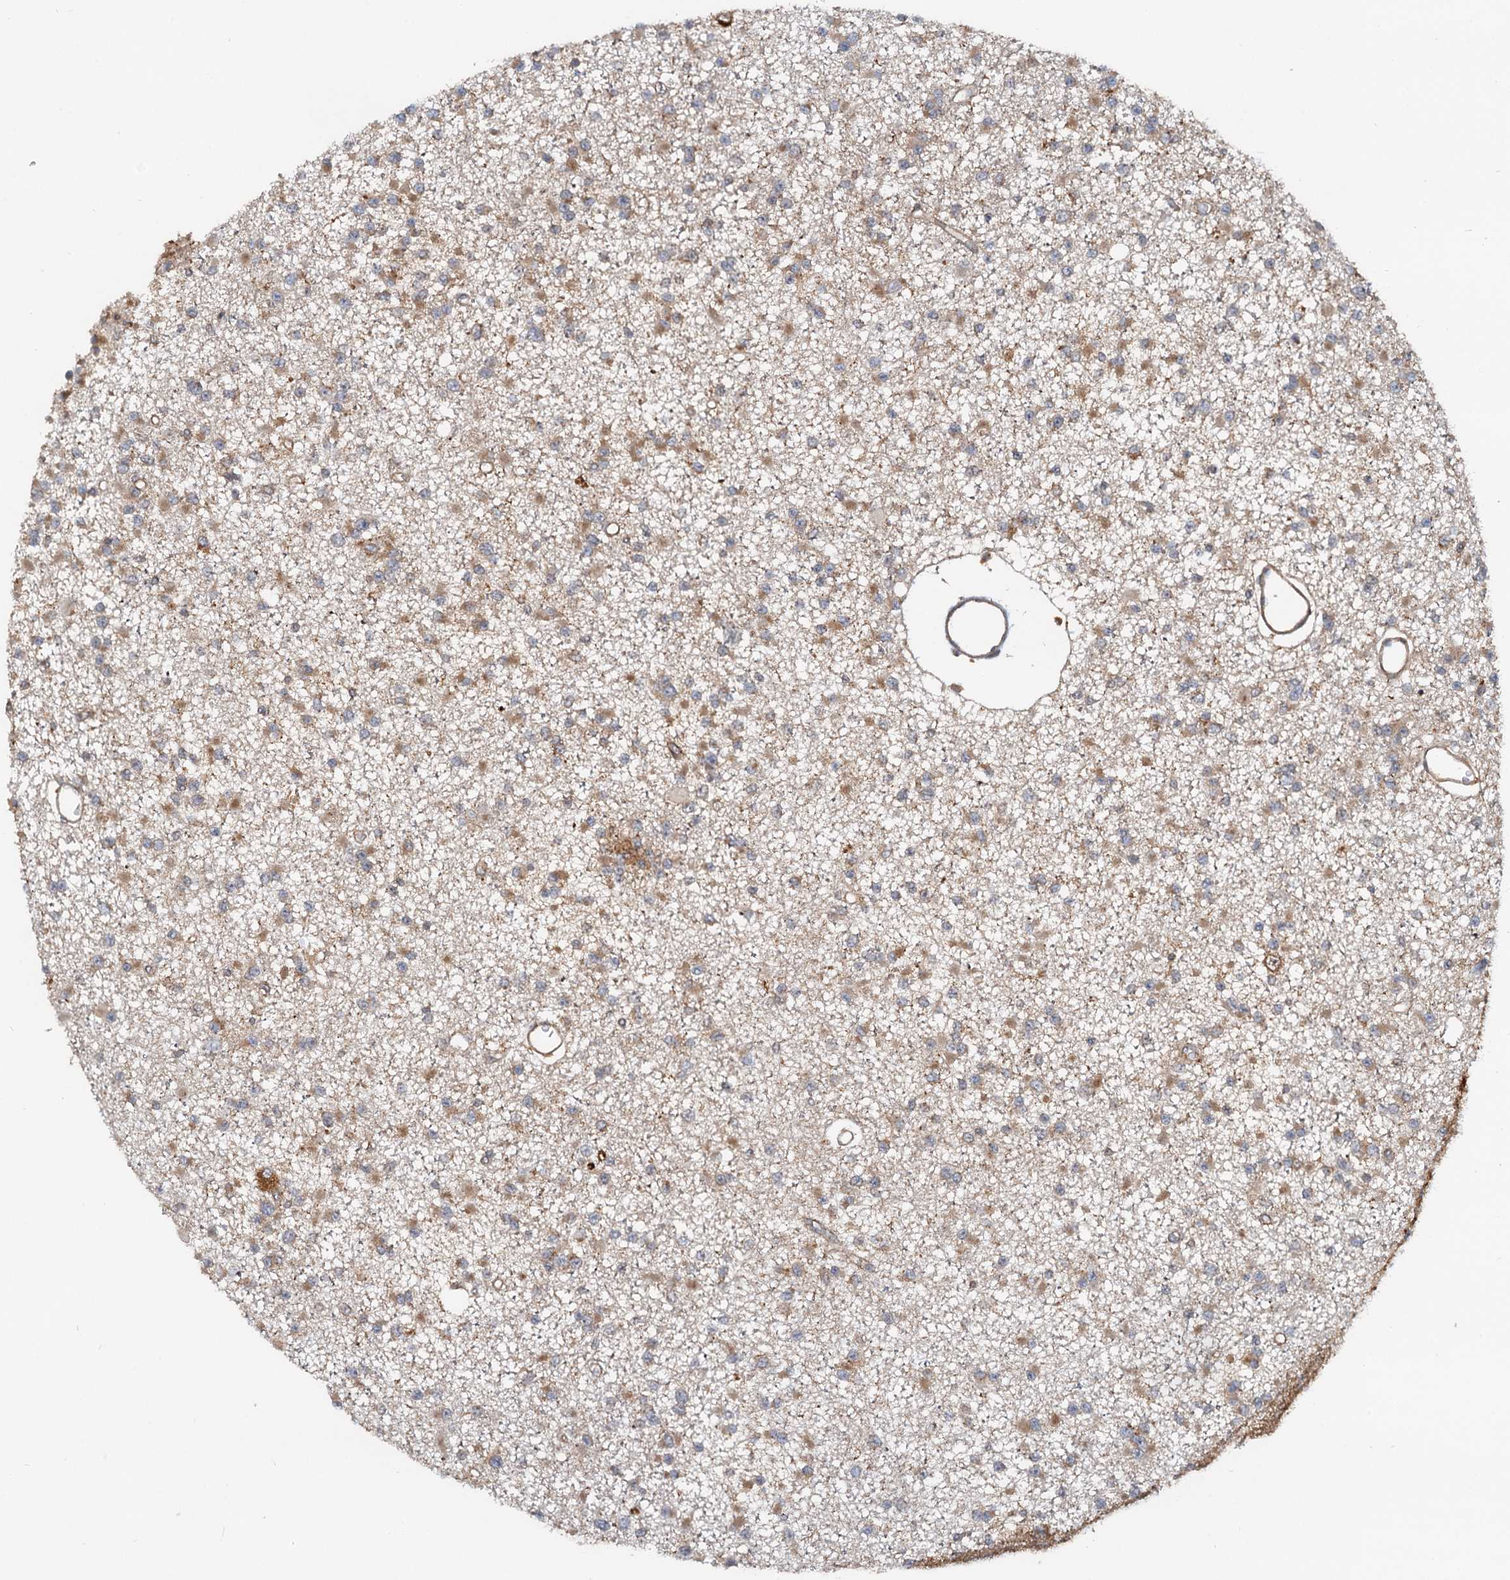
{"staining": {"intensity": "moderate", "quantity": ">75%", "location": "cytoplasmic/membranous"}, "tissue": "glioma", "cell_type": "Tumor cells", "image_type": "cancer", "snomed": [{"axis": "morphology", "description": "Glioma, malignant, Low grade"}, {"axis": "topography", "description": "Brain"}], "caption": "Immunohistochemical staining of malignant low-grade glioma reveals medium levels of moderate cytoplasmic/membranous expression in approximately >75% of tumor cells. The staining was performed using DAB (3,3'-diaminobenzidine), with brown indicating positive protein expression. Nuclei are stained blue with hematoxylin.", "gene": "TOLLIP", "patient": {"sex": "female", "age": 22}}